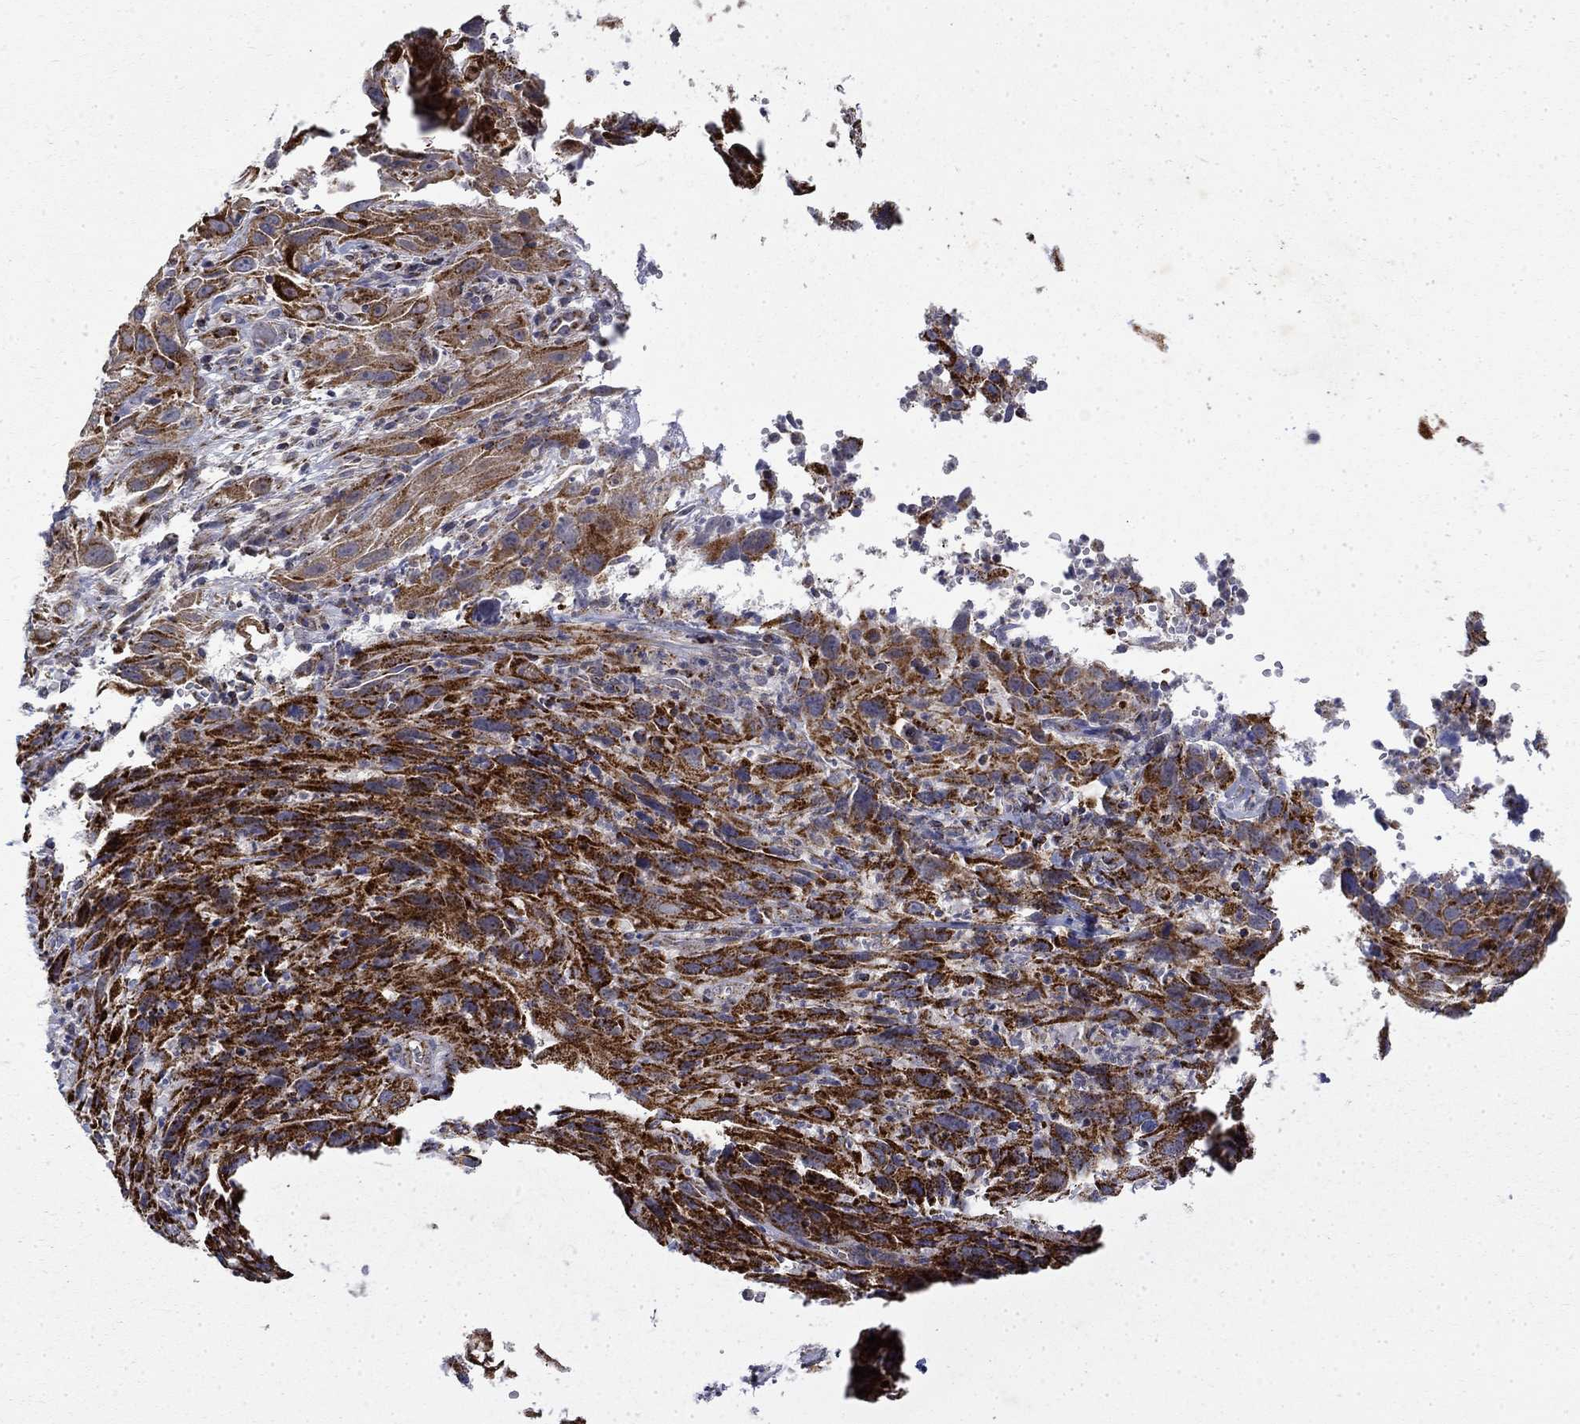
{"staining": {"intensity": "strong", "quantity": "25%-75%", "location": "cytoplasmic/membranous"}, "tissue": "cervical cancer", "cell_type": "Tumor cells", "image_type": "cancer", "snomed": [{"axis": "morphology", "description": "Squamous cell carcinoma, NOS"}, {"axis": "topography", "description": "Cervix"}], "caption": "The immunohistochemical stain highlights strong cytoplasmic/membranous staining in tumor cells of cervical cancer (squamous cell carcinoma) tissue.", "gene": "PCBP3", "patient": {"sex": "female", "age": 32}}